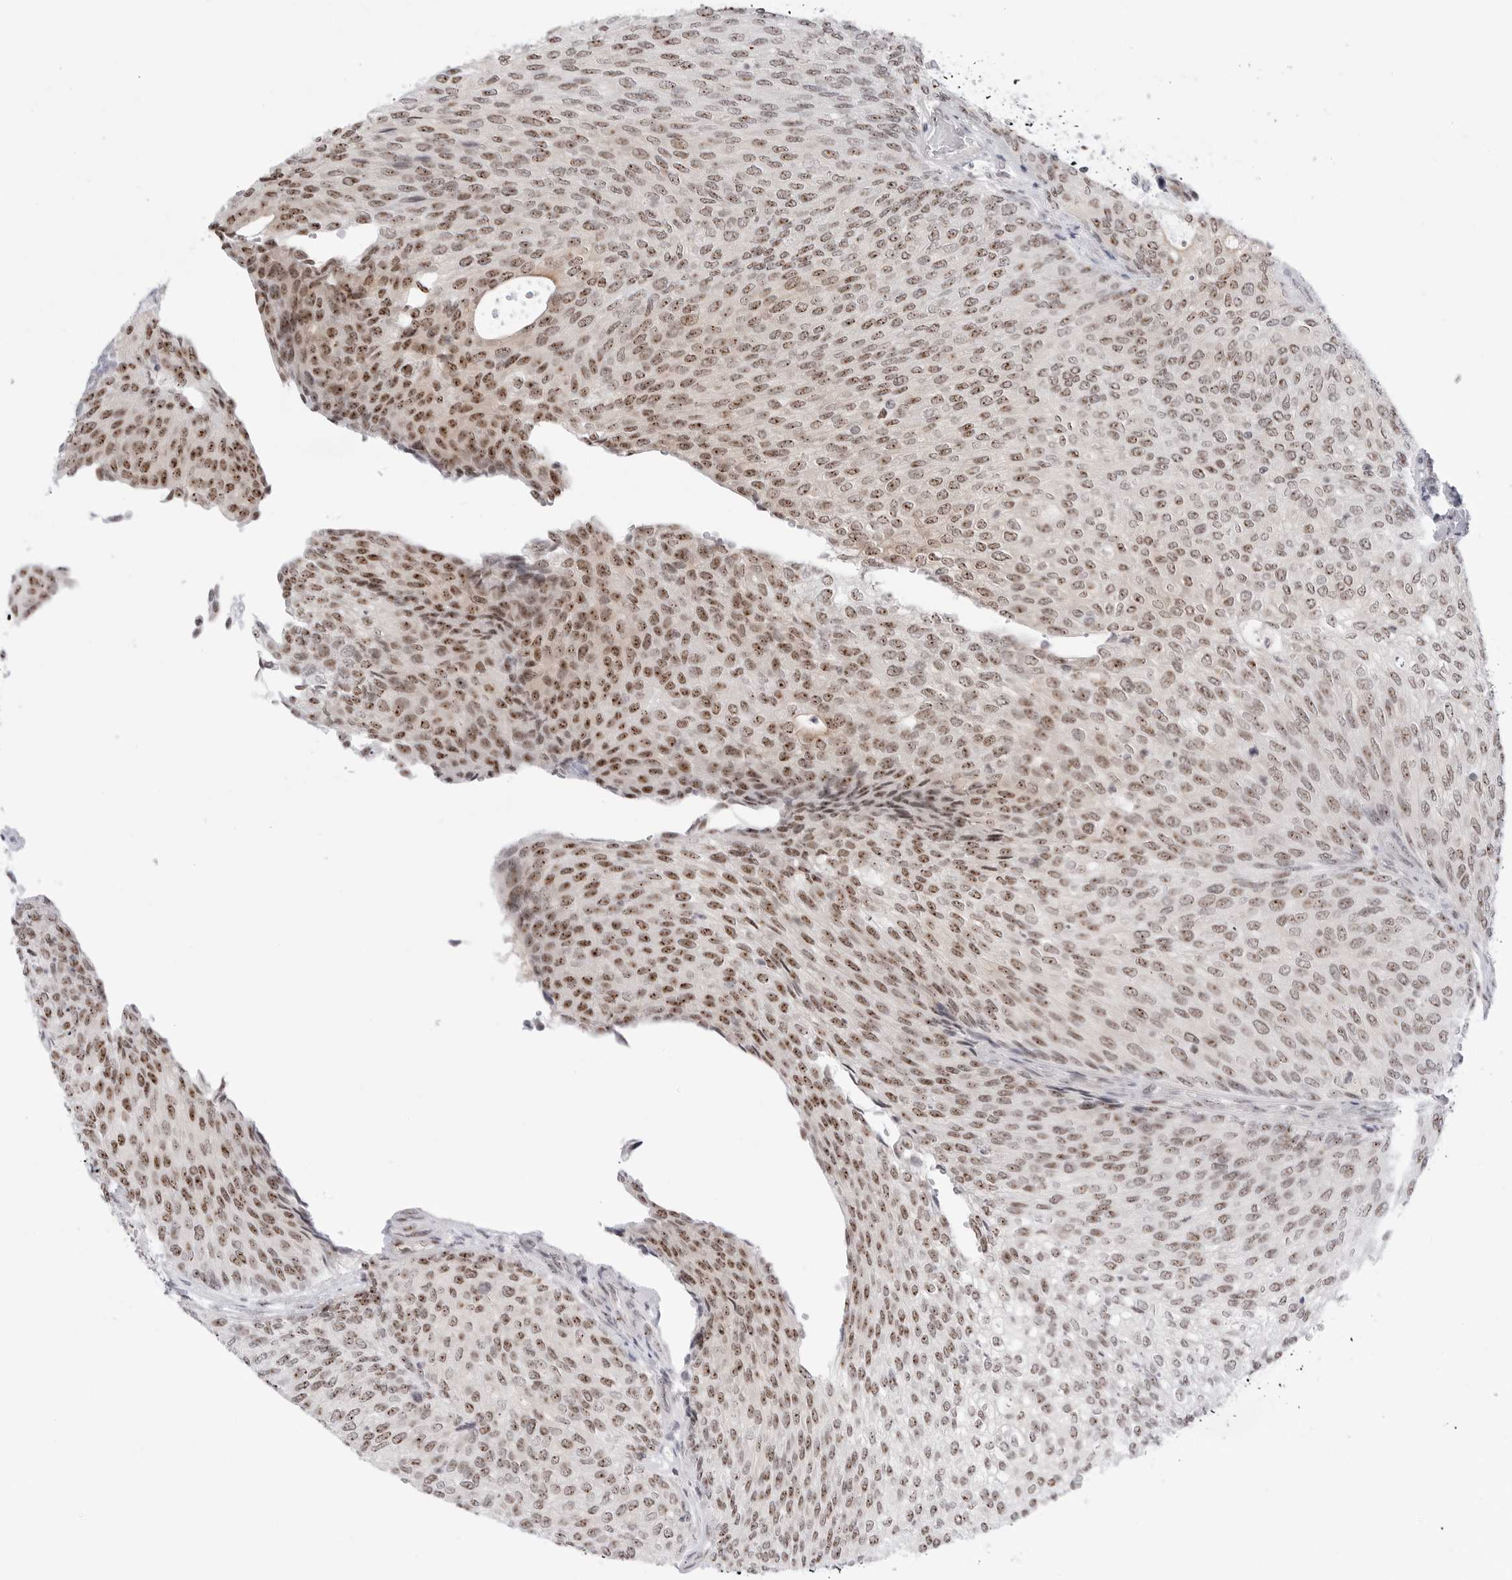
{"staining": {"intensity": "moderate", "quantity": "25%-75%", "location": "nuclear"}, "tissue": "urothelial cancer", "cell_type": "Tumor cells", "image_type": "cancer", "snomed": [{"axis": "morphology", "description": "Urothelial carcinoma, Low grade"}, {"axis": "topography", "description": "Urinary bladder"}], "caption": "Tumor cells reveal moderate nuclear expression in about 25%-75% of cells in urothelial cancer.", "gene": "C1orf162", "patient": {"sex": "female", "age": 79}}